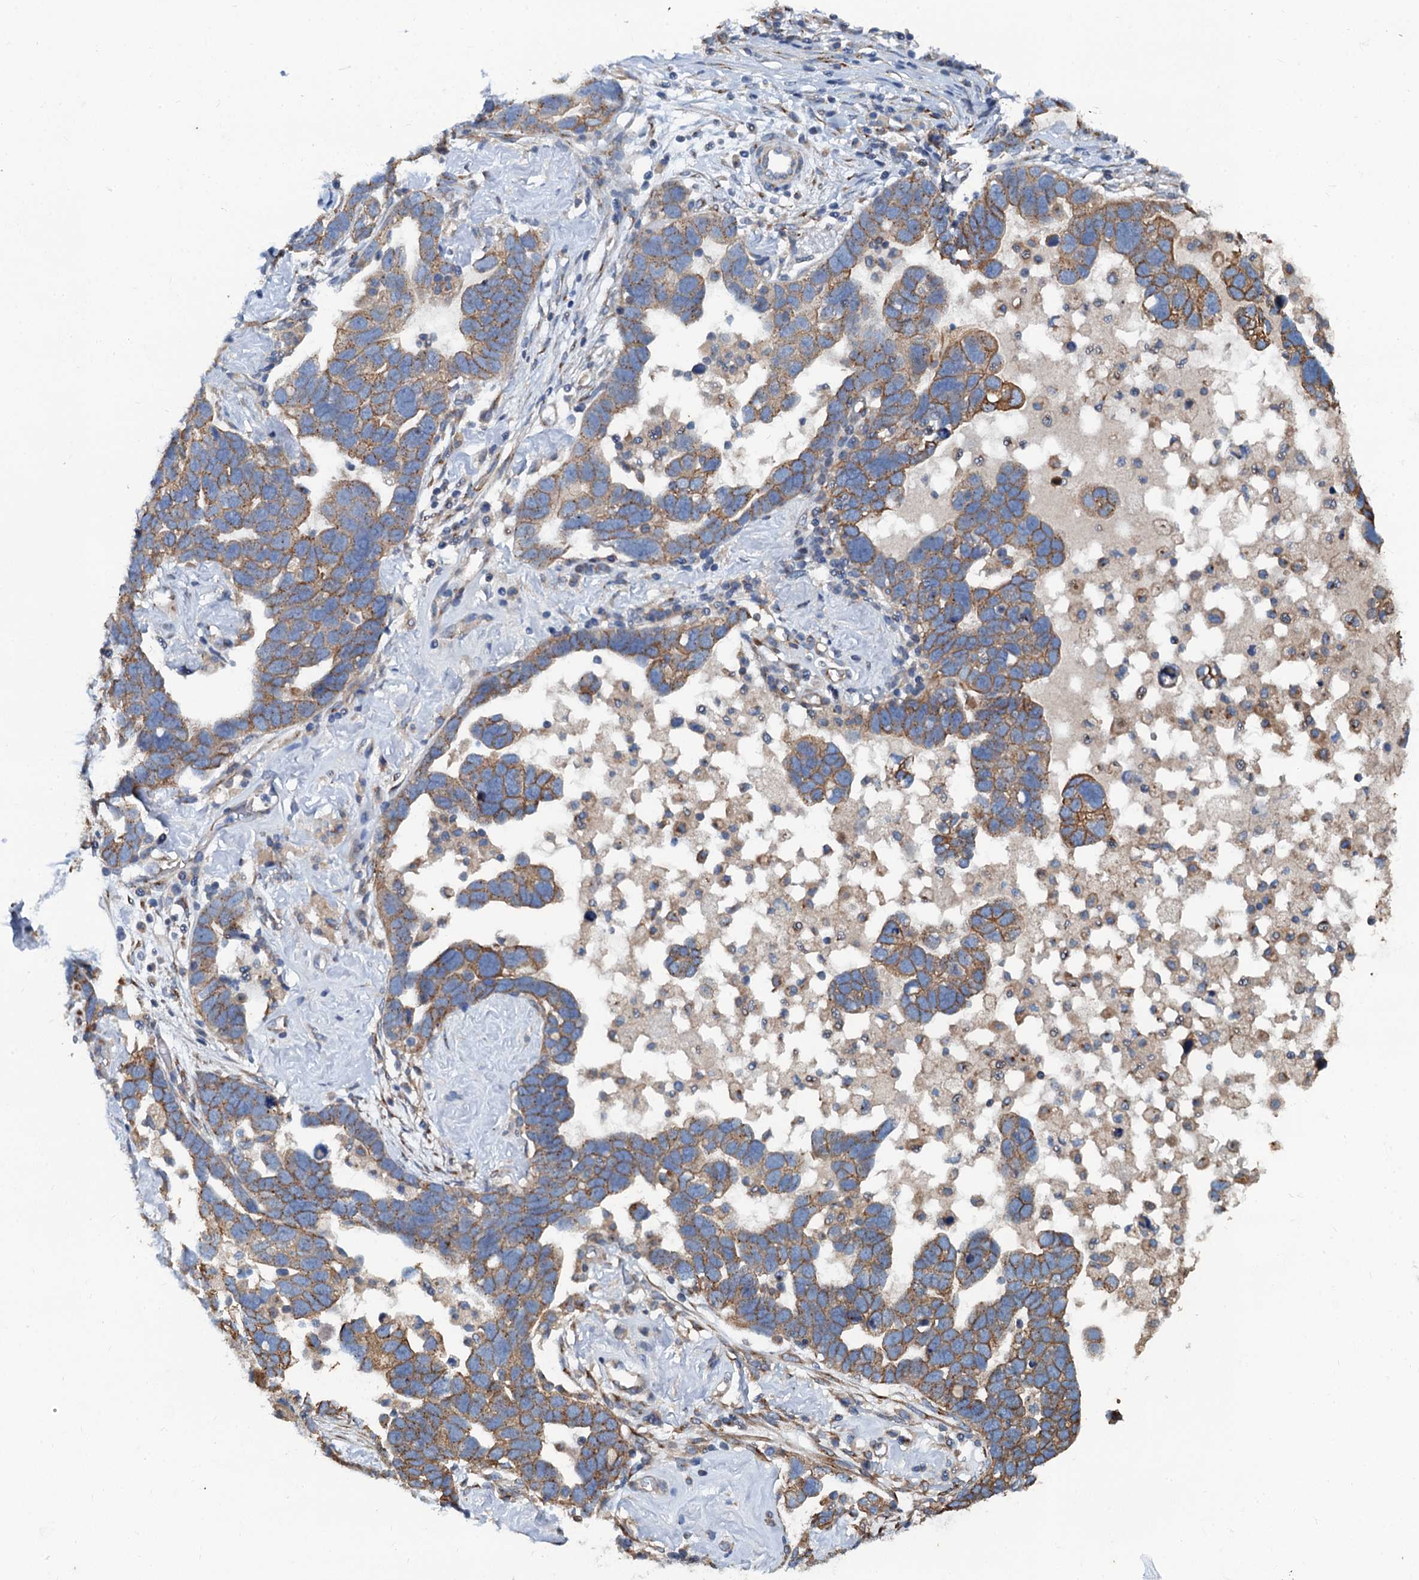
{"staining": {"intensity": "moderate", "quantity": ">75%", "location": "cytoplasmic/membranous"}, "tissue": "ovarian cancer", "cell_type": "Tumor cells", "image_type": "cancer", "snomed": [{"axis": "morphology", "description": "Cystadenocarcinoma, serous, NOS"}, {"axis": "topography", "description": "Ovary"}], "caption": "DAB (3,3'-diaminobenzidine) immunohistochemical staining of human ovarian cancer exhibits moderate cytoplasmic/membranous protein positivity in approximately >75% of tumor cells. (DAB (3,3'-diaminobenzidine) = brown stain, brightfield microscopy at high magnification).", "gene": "NGRN", "patient": {"sex": "female", "age": 54}}